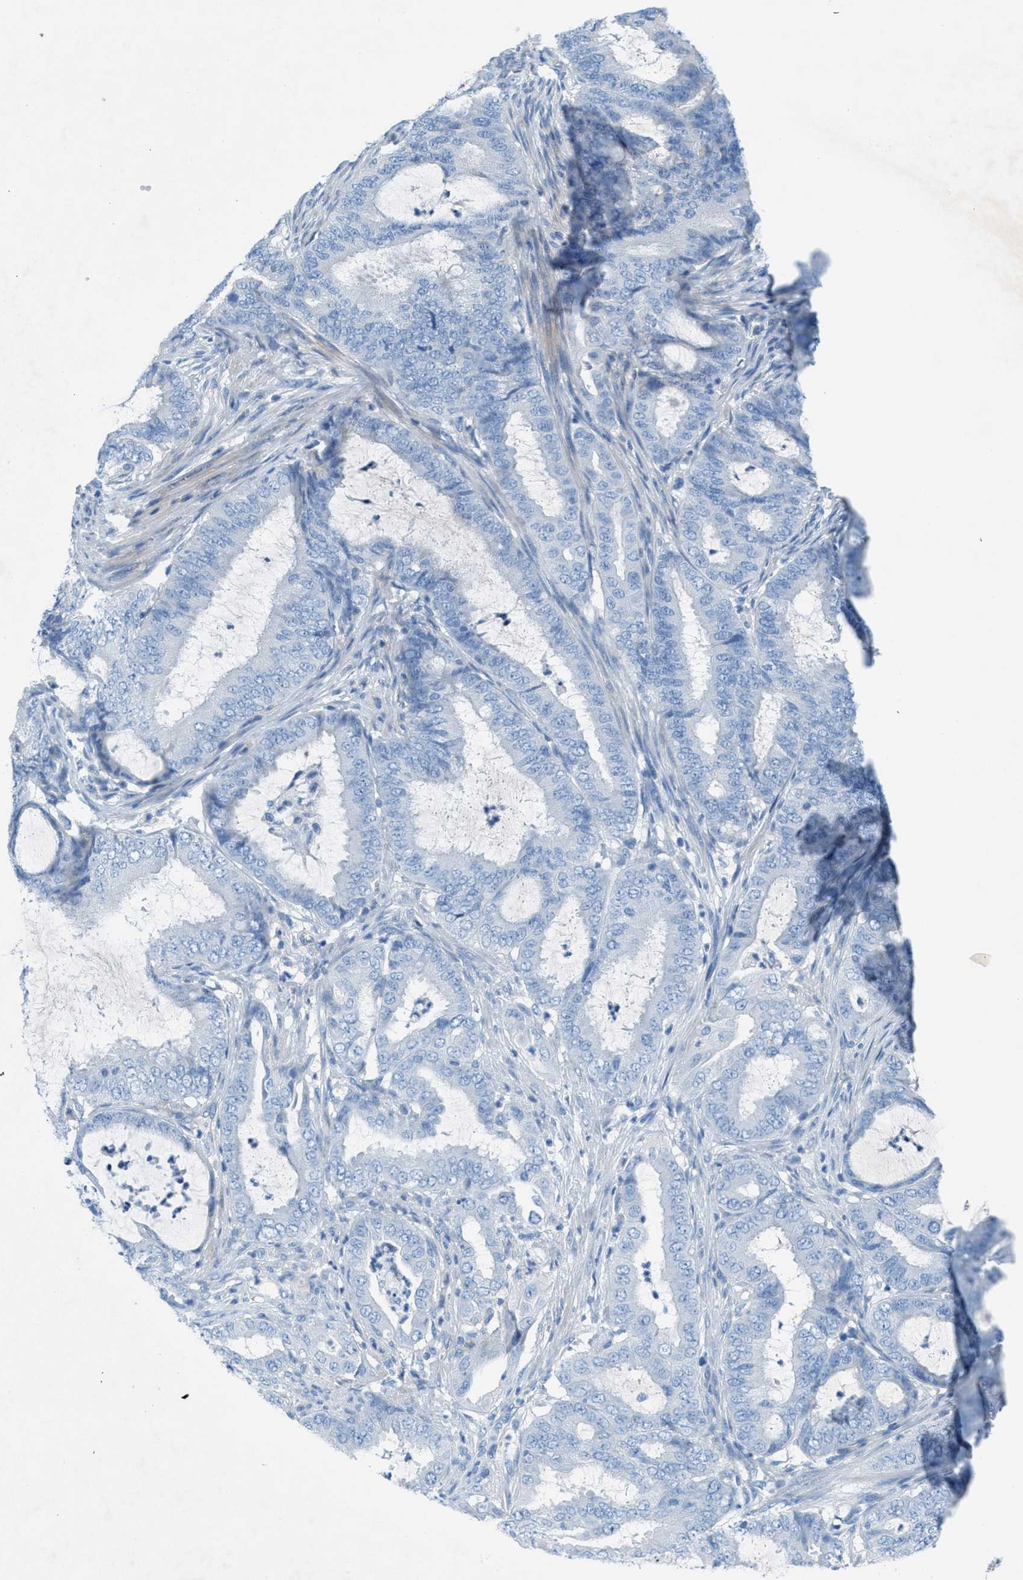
{"staining": {"intensity": "negative", "quantity": "none", "location": "none"}, "tissue": "endometrial cancer", "cell_type": "Tumor cells", "image_type": "cancer", "snomed": [{"axis": "morphology", "description": "Adenocarcinoma, NOS"}, {"axis": "topography", "description": "Endometrium"}], "caption": "An immunohistochemistry micrograph of adenocarcinoma (endometrial) is shown. There is no staining in tumor cells of adenocarcinoma (endometrial).", "gene": "GALNT17", "patient": {"sex": "female", "age": 70}}